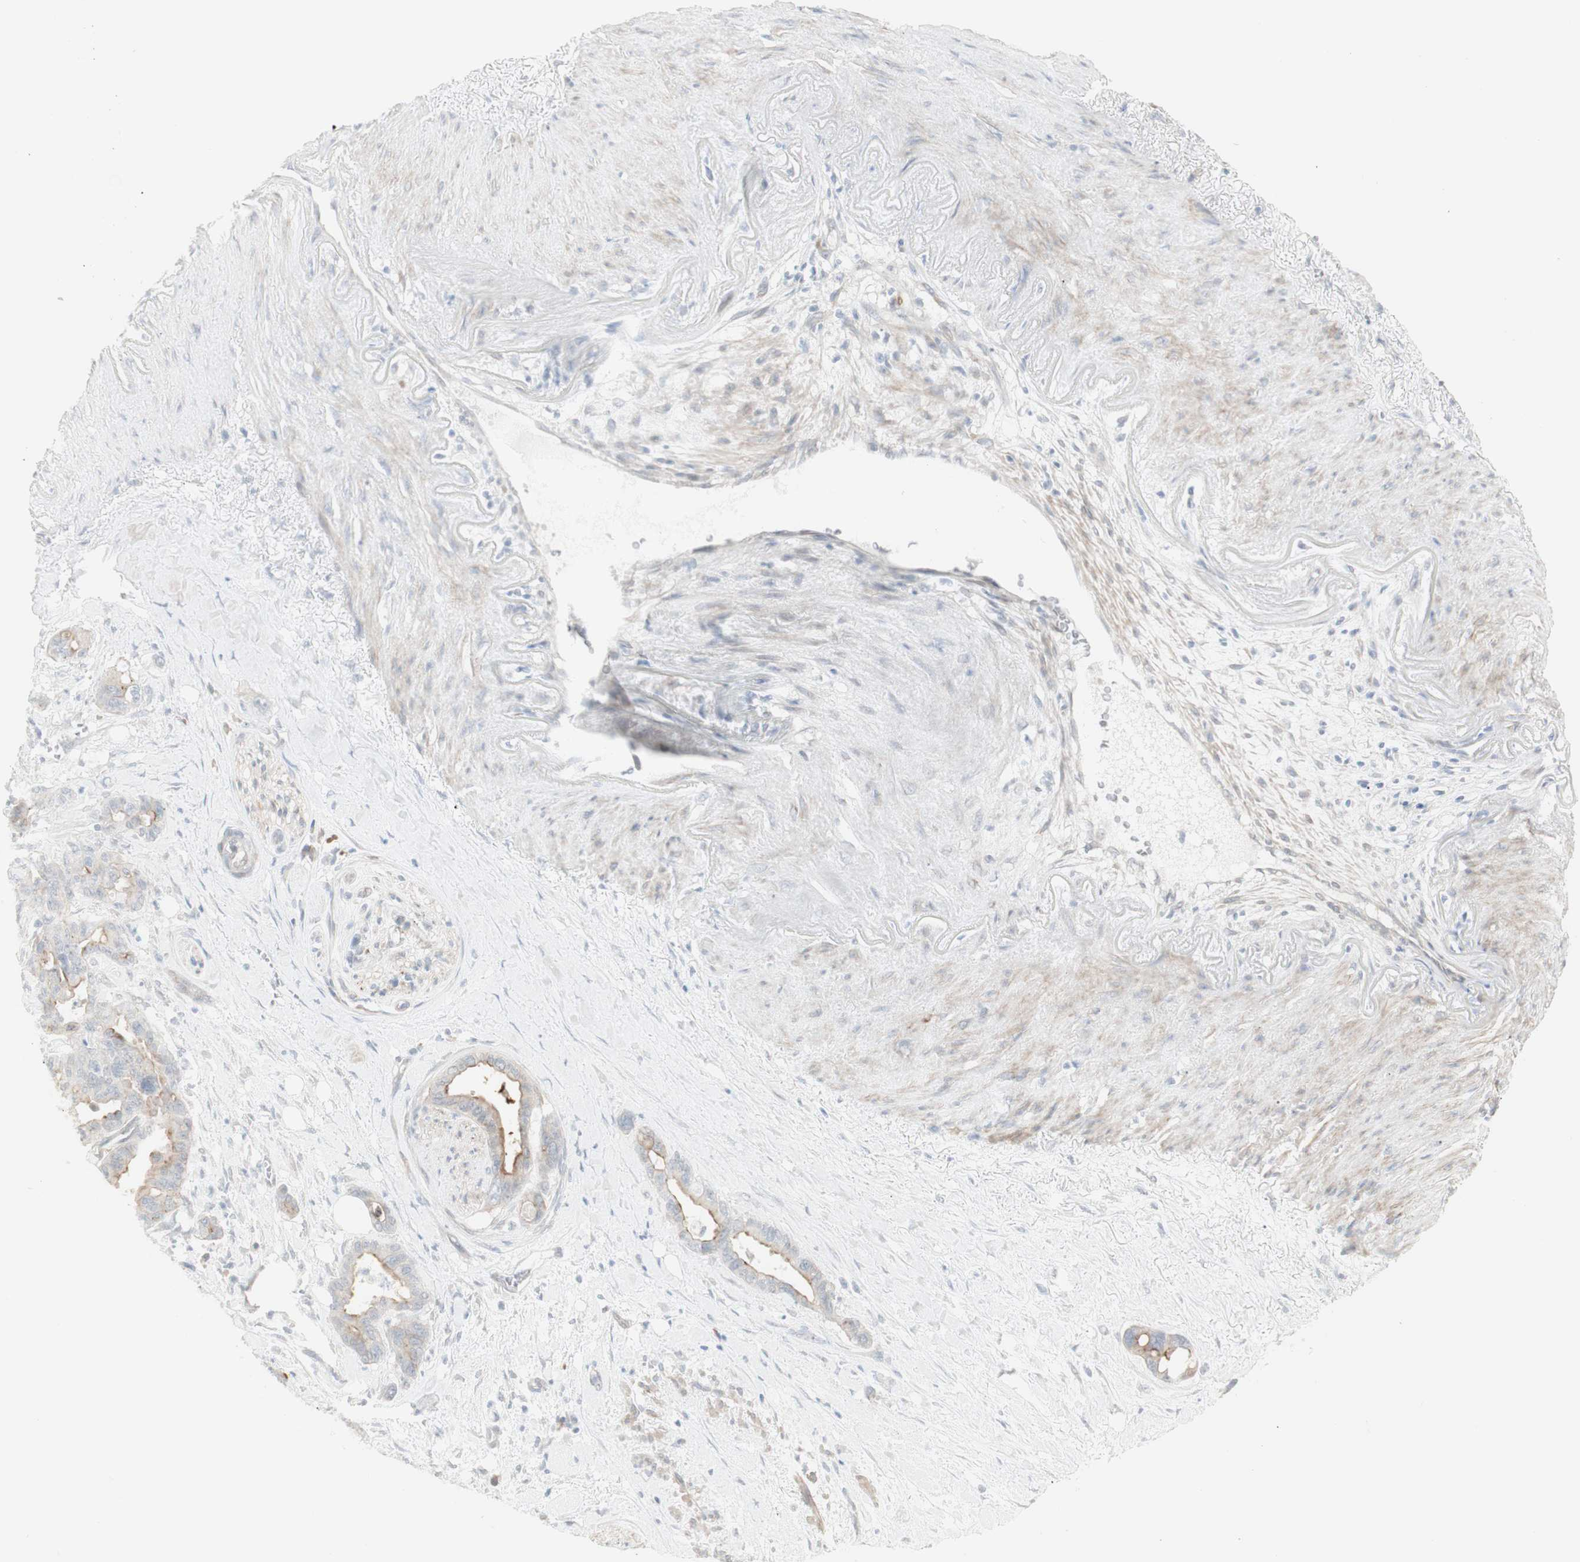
{"staining": {"intensity": "moderate", "quantity": "25%-75%", "location": "cytoplasmic/membranous"}, "tissue": "pancreatic cancer", "cell_type": "Tumor cells", "image_type": "cancer", "snomed": [{"axis": "morphology", "description": "Adenocarcinoma, NOS"}, {"axis": "topography", "description": "Pancreas"}], "caption": "Immunohistochemistry (DAB) staining of human pancreatic cancer reveals moderate cytoplasmic/membranous protein expression in about 25%-75% of tumor cells.", "gene": "NDST4", "patient": {"sex": "male", "age": 70}}